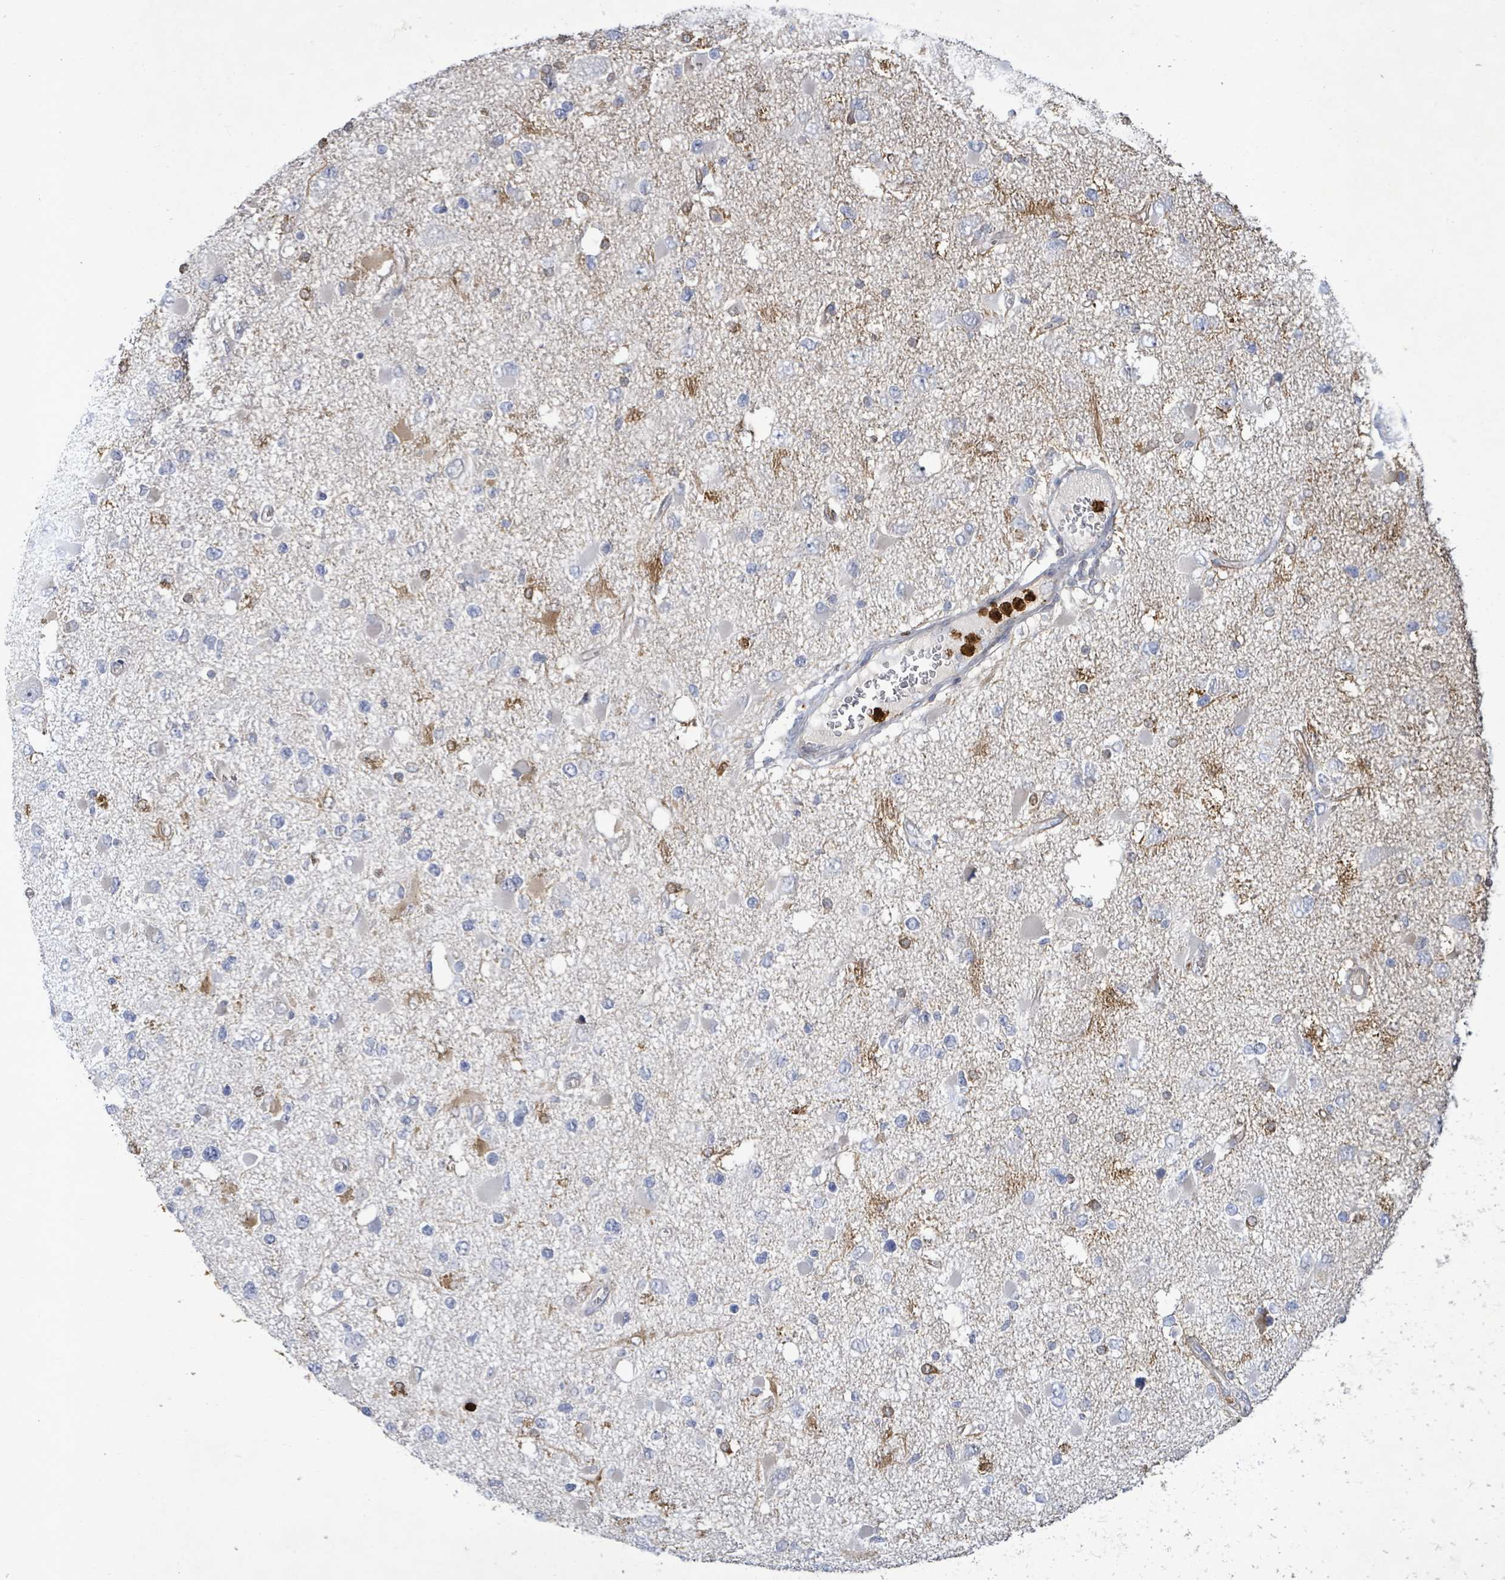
{"staining": {"intensity": "negative", "quantity": "none", "location": "none"}, "tissue": "glioma", "cell_type": "Tumor cells", "image_type": "cancer", "snomed": [{"axis": "morphology", "description": "Glioma, malignant, High grade"}, {"axis": "topography", "description": "Brain"}], "caption": "Human glioma stained for a protein using immunohistochemistry (IHC) demonstrates no staining in tumor cells.", "gene": "FAM210A", "patient": {"sex": "male", "age": 53}}